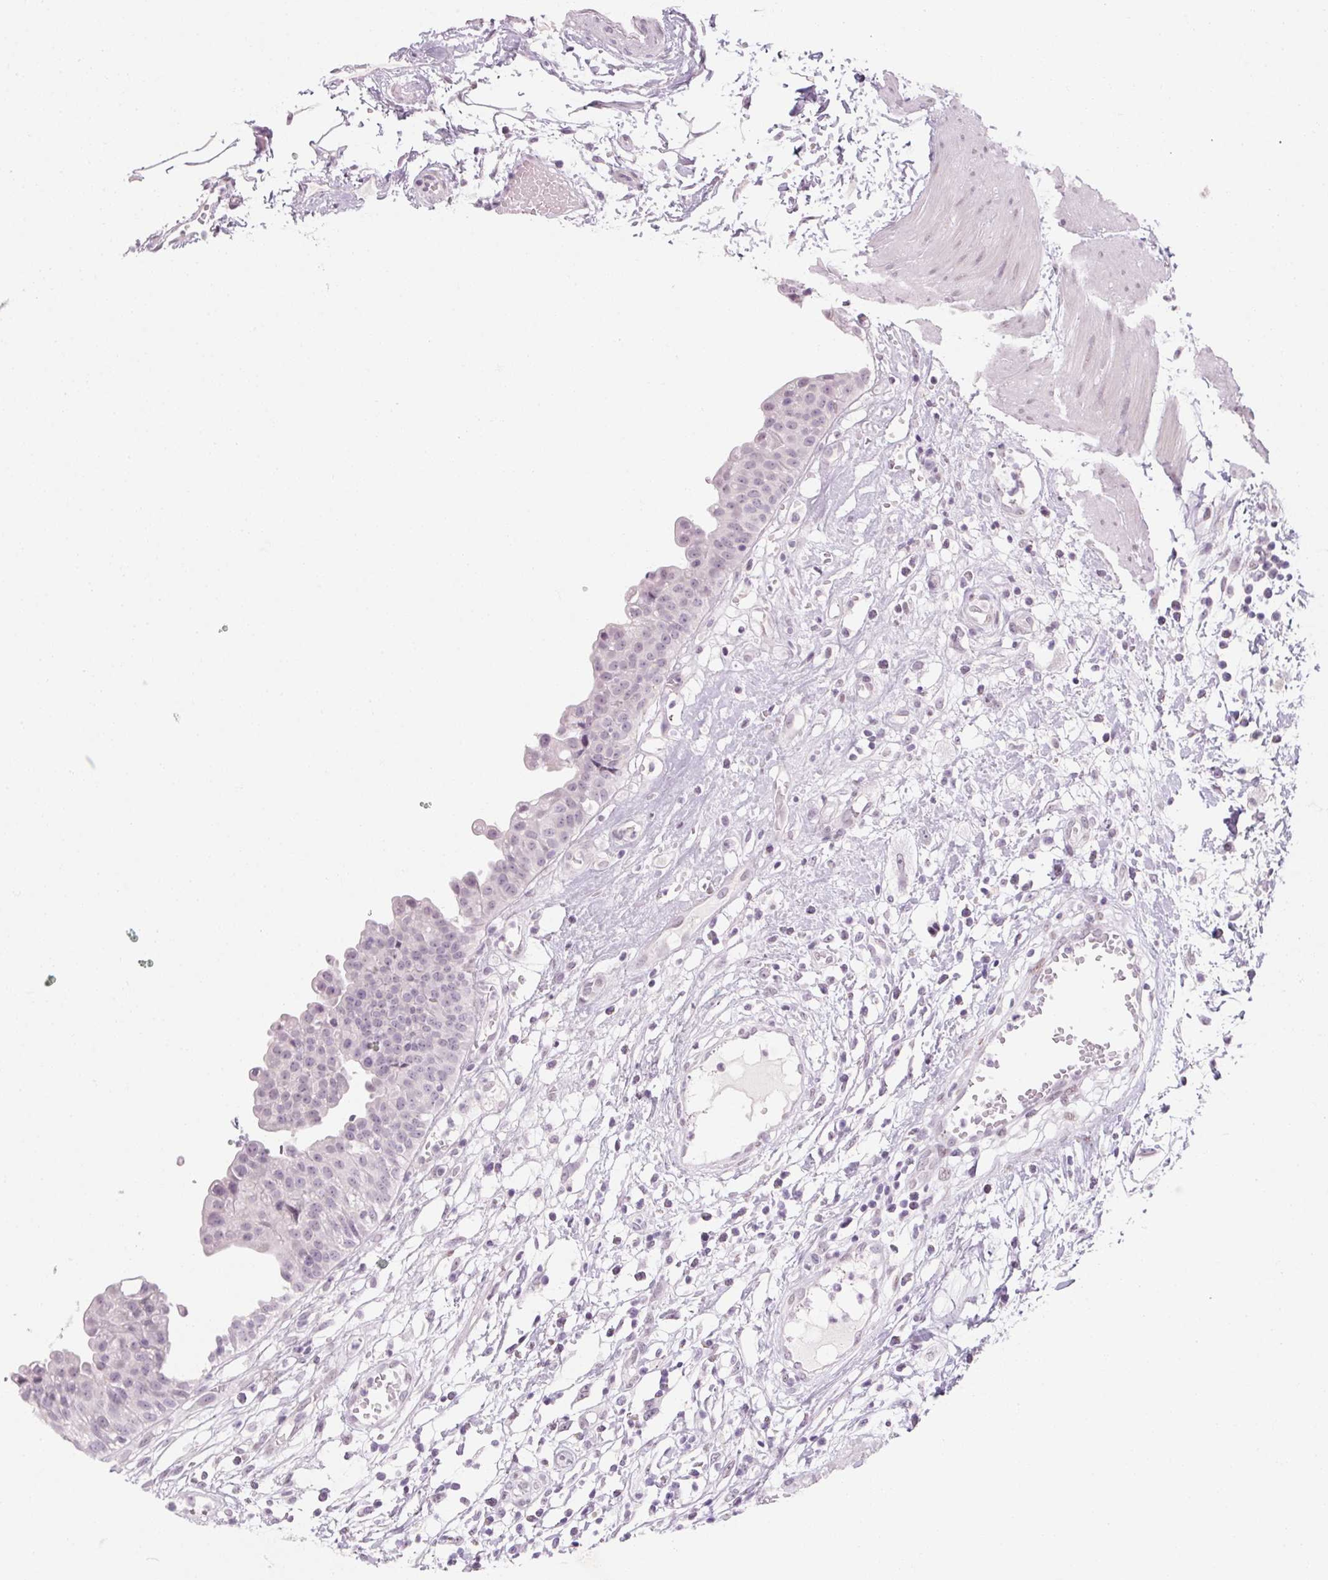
{"staining": {"intensity": "weak", "quantity": "25%-75%", "location": "nuclear"}, "tissue": "urinary bladder", "cell_type": "Urothelial cells", "image_type": "normal", "snomed": [{"axis": "morphology", "description": "Normal tissue, NOS"}, {"axis": "topography", "description": "Urinary bladder"}], "caption": "A photomicrograph of urinary bladder stained for a protein reveals weak nuclear brown staining in urothelial cells. Using DAB (3,3'-diaminobenzidine) (brown) and hematoxylin (blue) stains, captured at high magnification using brightfield microscopy.", "gene": "KCNQ2", "patient": {"sex": "male", "age": 64}}